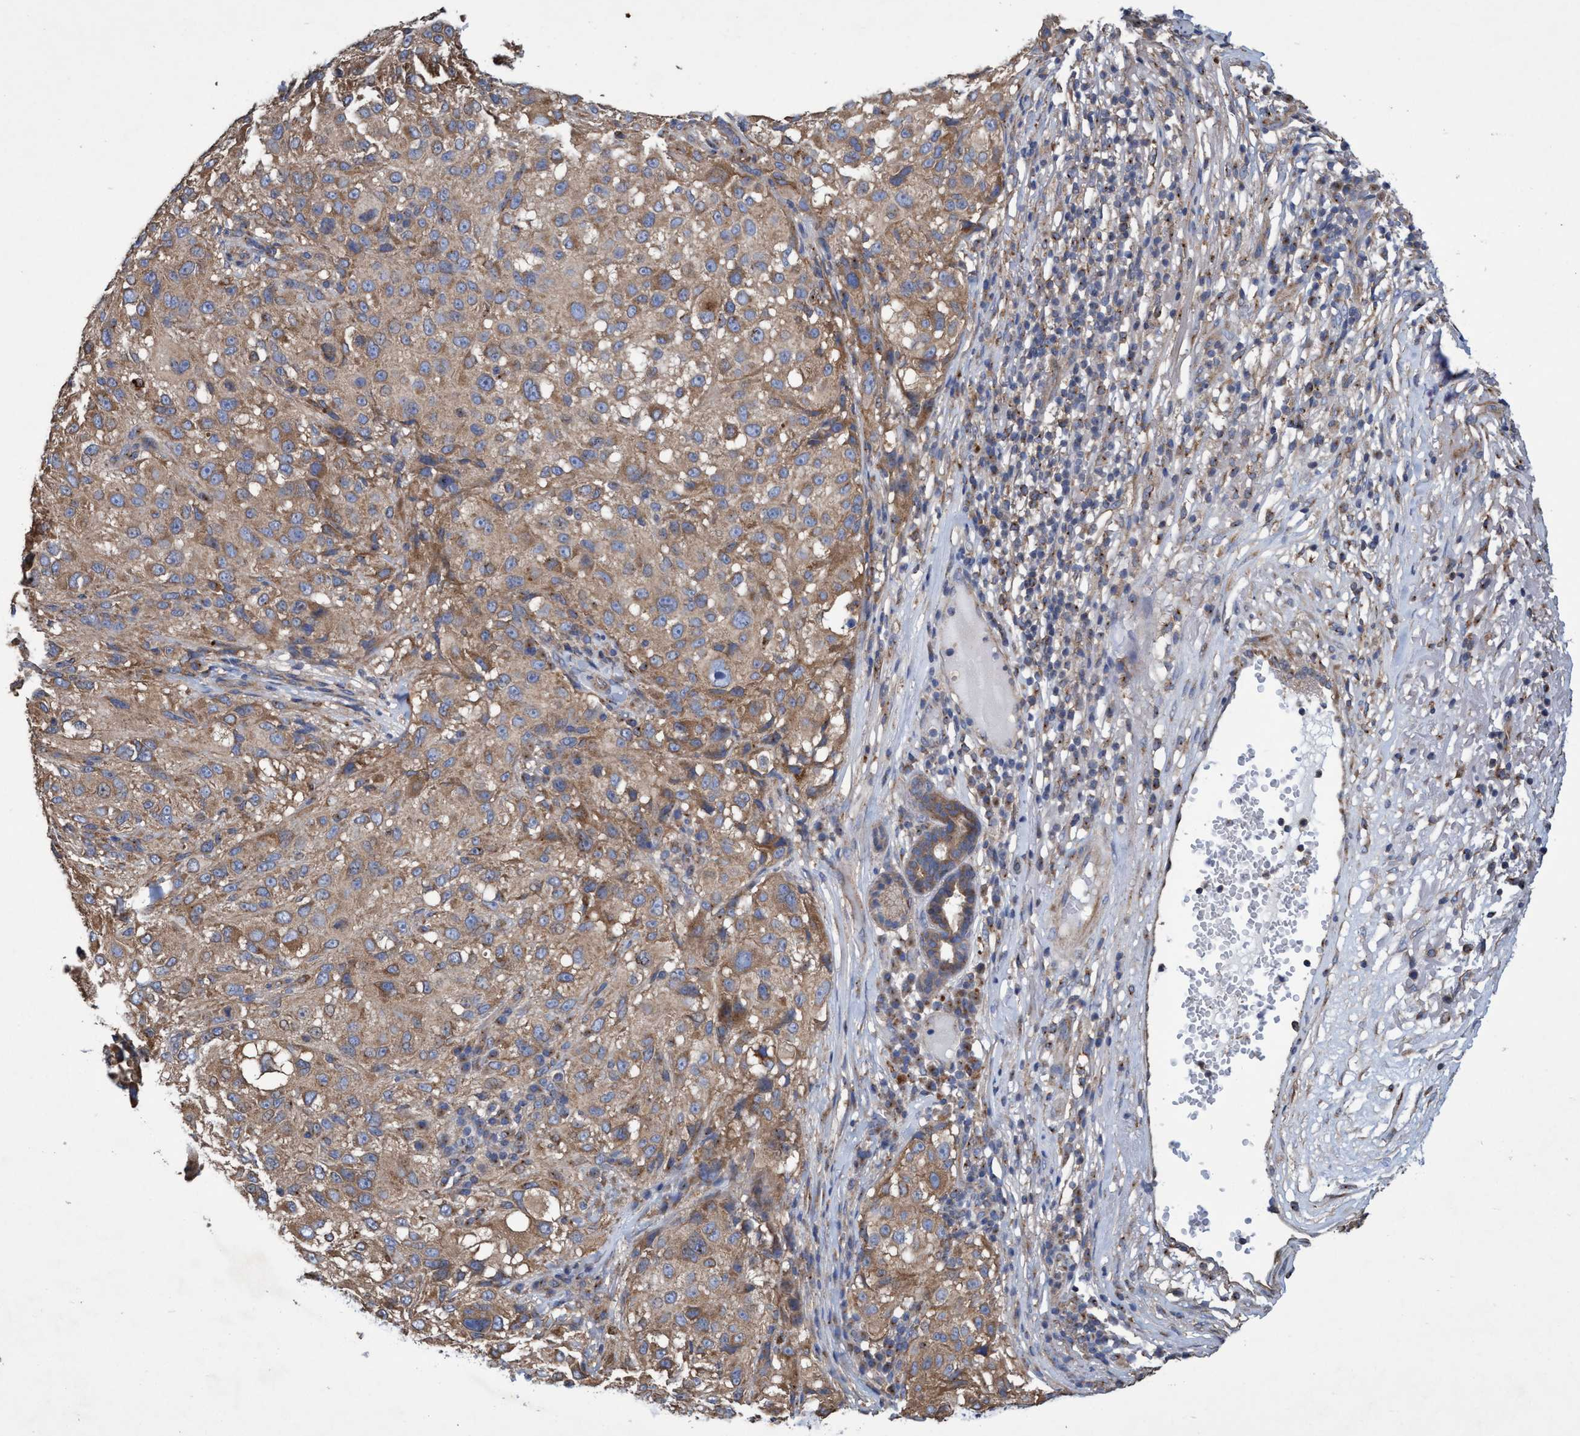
{"staining": {"intensity": "moderate", "quantity": ">75%", "location": "cytoplasmic/membranous"}, "tissue": "melanoma", "cell_type": "Tumor cells", "image_type": "cancer", "snomed": [{"axis": "morphology", "description": "Necrosis, NOS"}, {"axis": "morphology", "description": "Malignant melanoma, NOS"}, {"axis": "topography", "description": "Skin"}], "caption": "A photomicrograph of human malignant melanoma stained for a protein reveals moderate cytoplasmic/membranous brown staining in tumor cells.", "gene": "BICD2", "patient": {"sex": "female", "age": 87}}